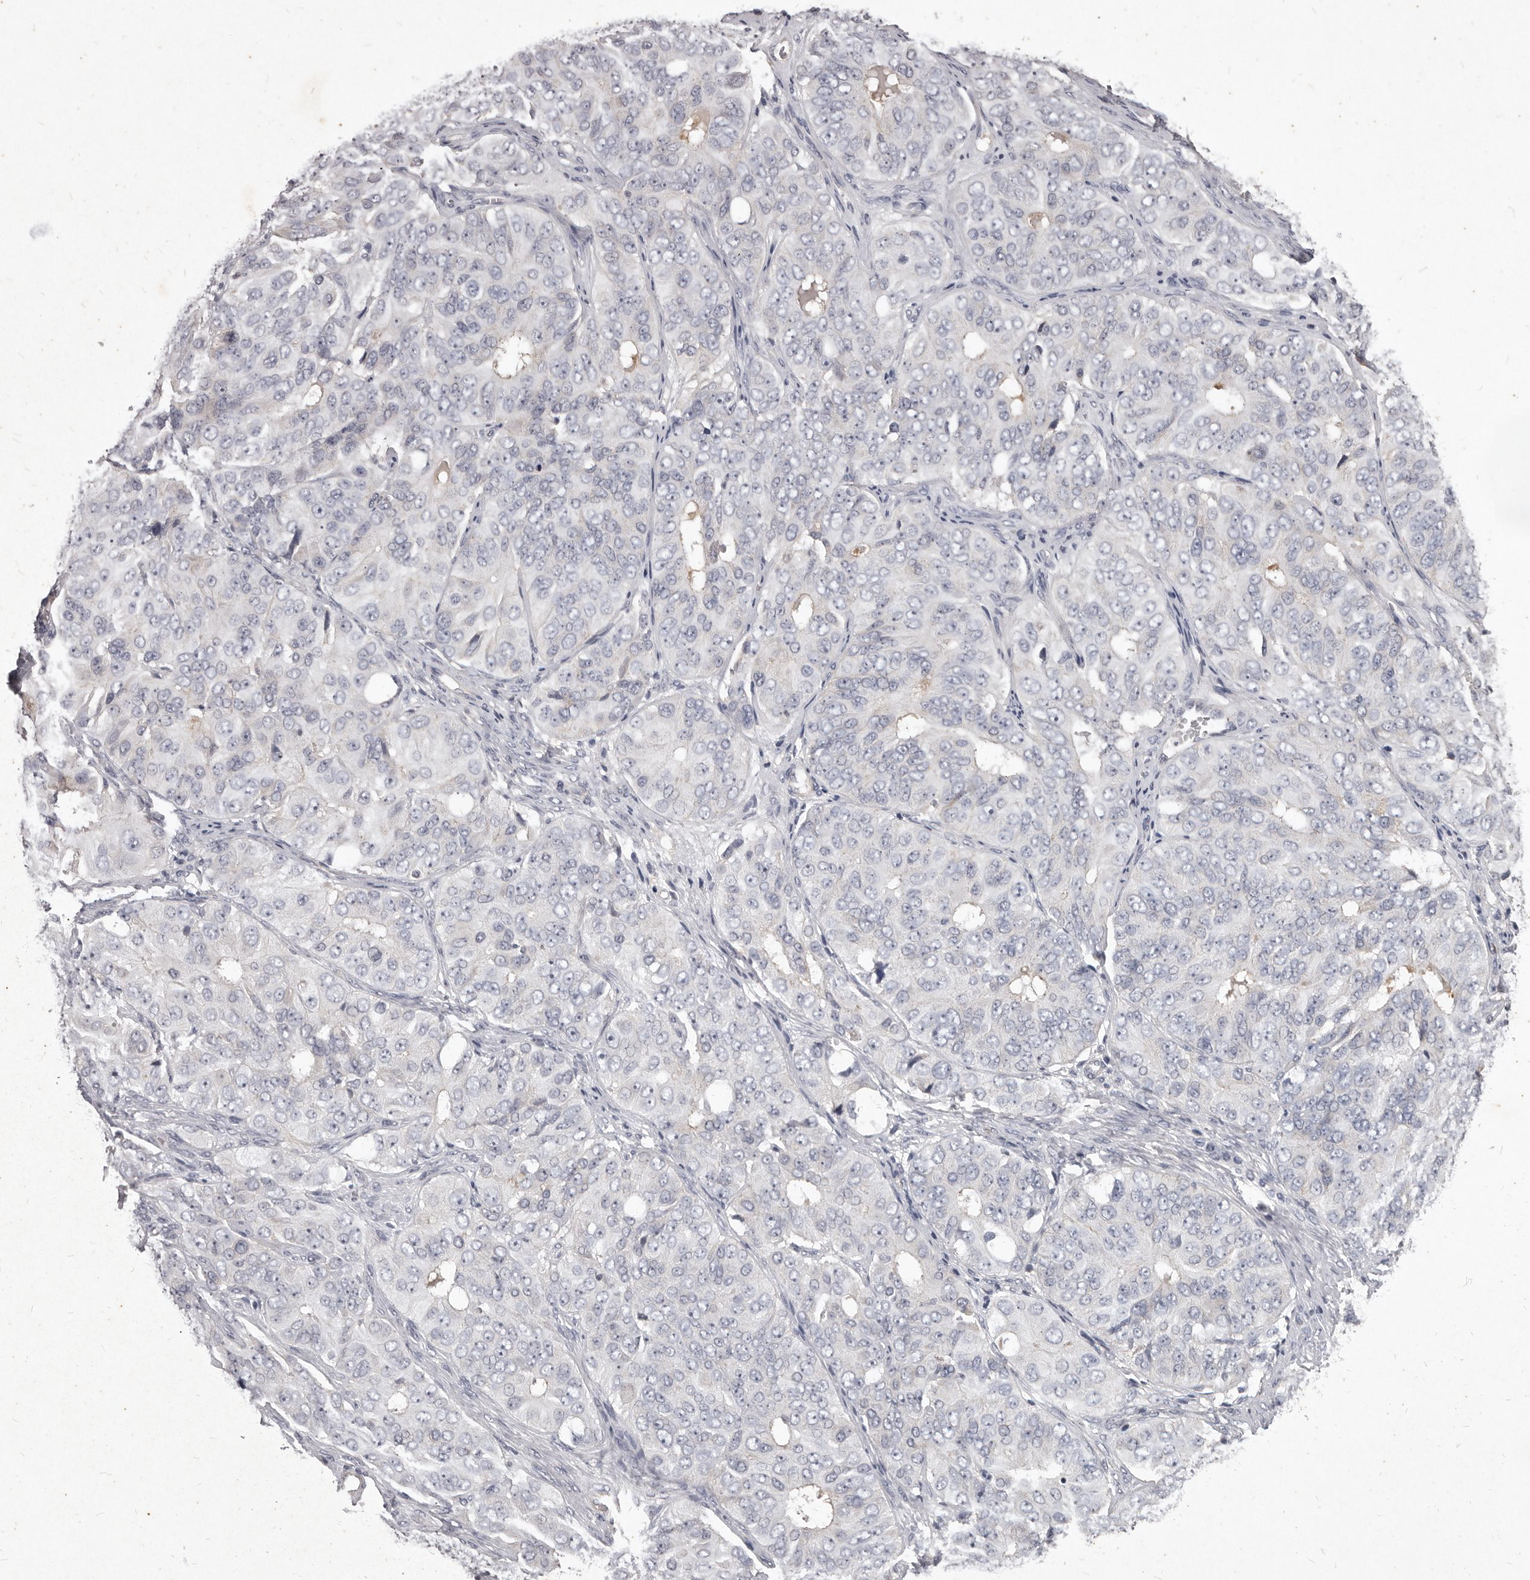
{"staining": {"intensity": "negative", "quantity": "none", "location": "none"}, "tissue": "ovarian cancer", "cell_type": "Tumor cells", "image_type": "cancer", "snomed": [{"axis": "morphology", "description": "Carcinoma, endometroid"}, {"axis": "topography", "description": "Ovary"}], "caption": "Immunohistochemical staining of human endometroid carcinoma (ovarian) reveals no significant staining in tumor cells.", "gene": "GPRC5C", "patient": {"sex": "female", "age": 51}}